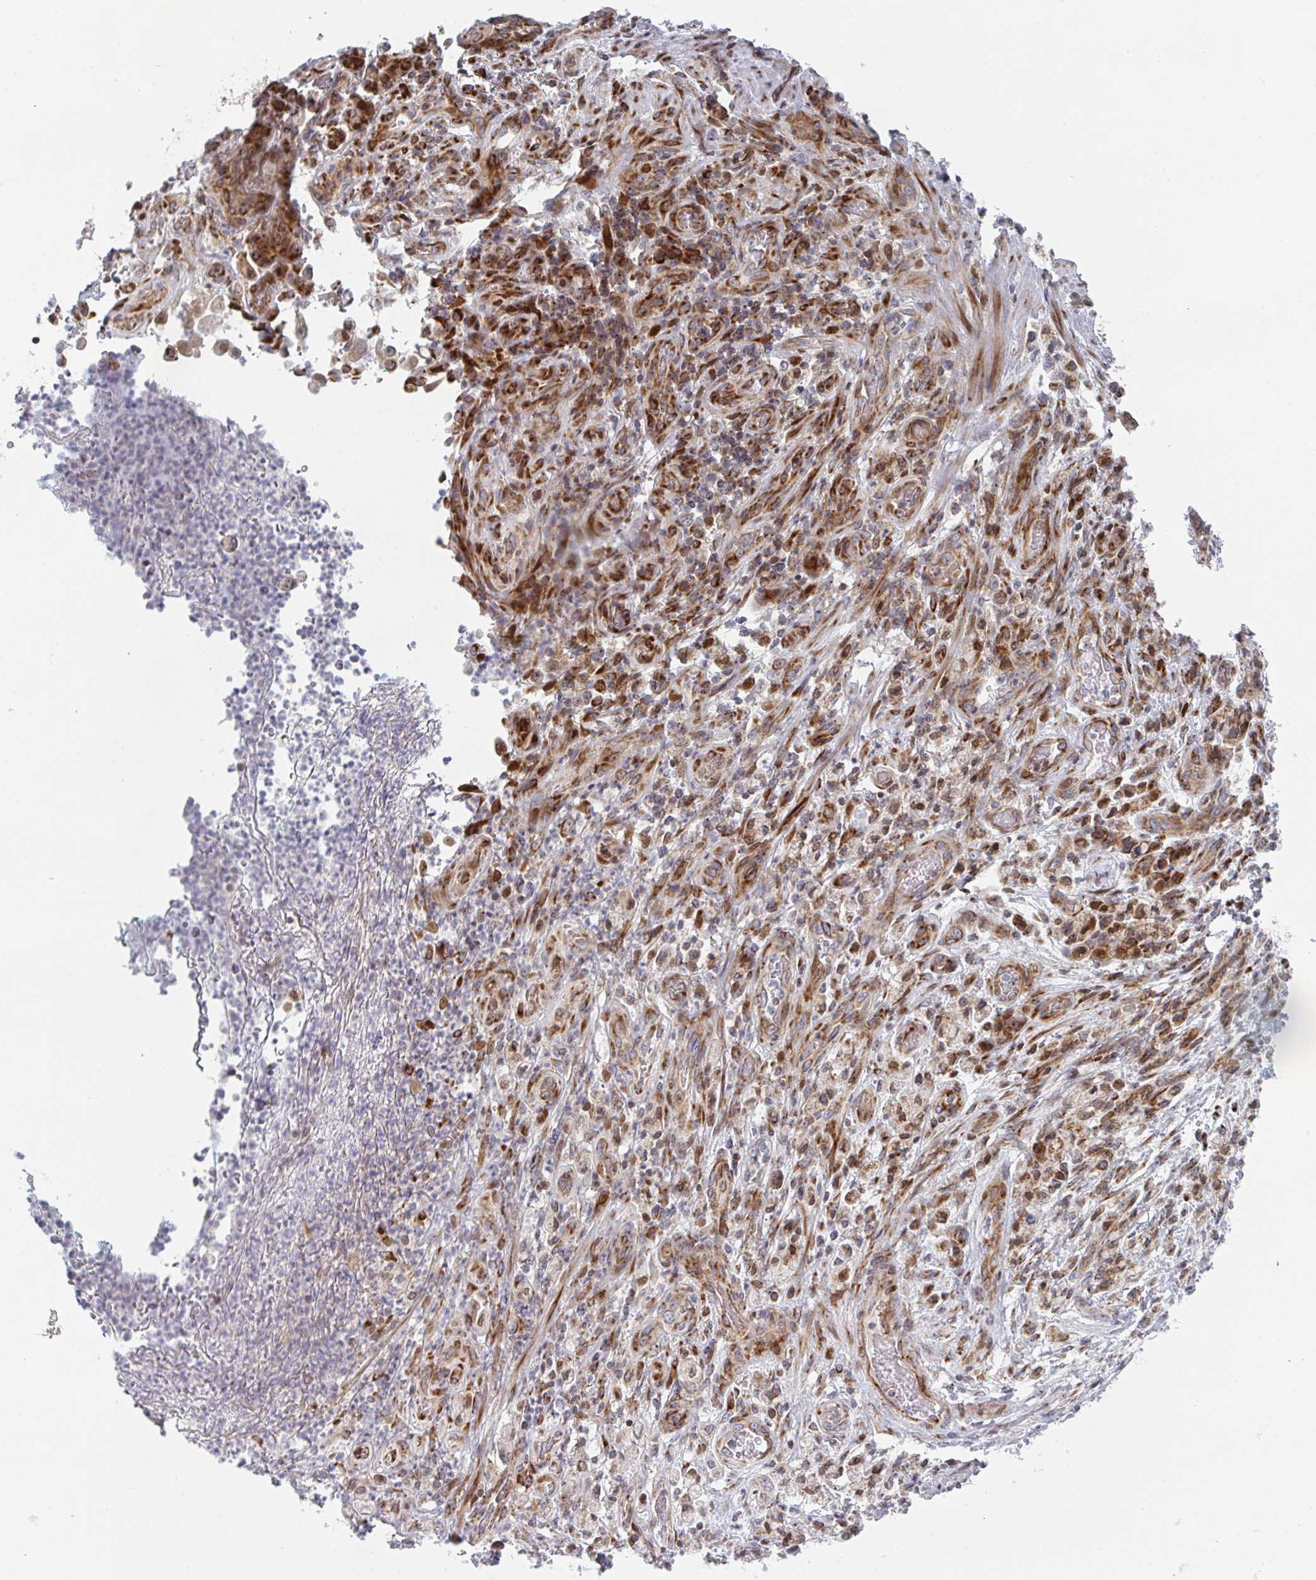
{"staining": {"intensity": "strong", "quantity": ">75%", "location": "cytoplasmic/membranous"}, "tissue": "stomach cancer", "cell_type": "Tumor cells", "image_type": "cancer", "snomed": [{"axis": "morphology", "description": "Adenocarcinoma, NOS"}, {"axis": "topography", "description": "Stomach"}], "caption": "Protein expression analysis of human stomach cancer (adenocarcinoma) reveals strong cytoplasmic/membranous staining in about >75% of tumor cells. The protein of interest is shown in brown color, while the nuclei are stained blue.", "gene": "PRKCH", "patient": {"sex": "male", "age": 77}}